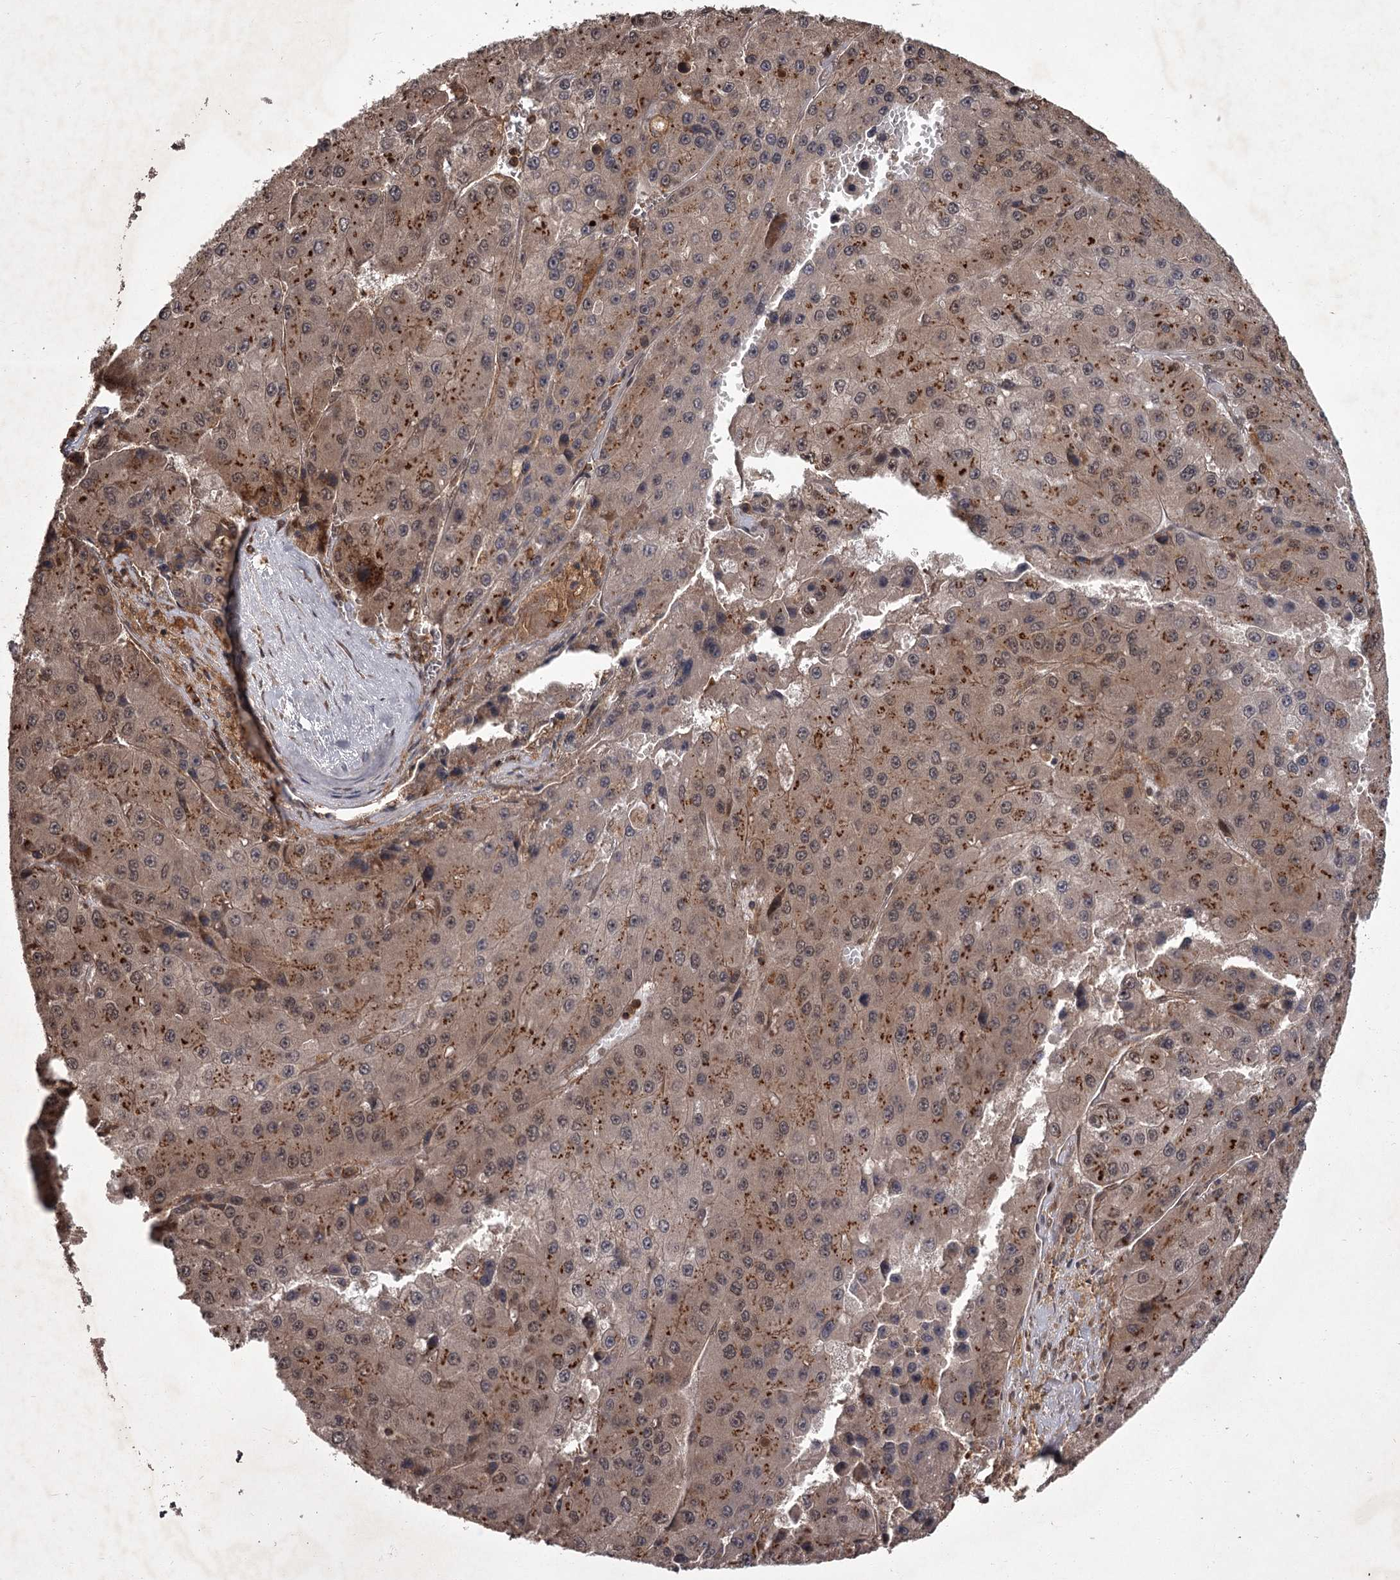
{"staining": {"intensity": "moderate", "quantity": "<25%", "location": "cytoplasmic/membranous"}, "tissue": "liver cancer", "cell_type": "Tumor cells", "image_type": "cancer", "snomed": [{"axis": "morphology", "description": "Carcinoma, Hepatocellular, NOS"}, {"axis": "topography", "description": "Liver"}], "caption": "Protein staining exhibits moderate cytoplasmic/membranous expression in about <25% of tumor cells in hepatocellular carcinoma (liver).", "gene": "TBC1D23", "patient": {"sex": "female", "age": 73}}